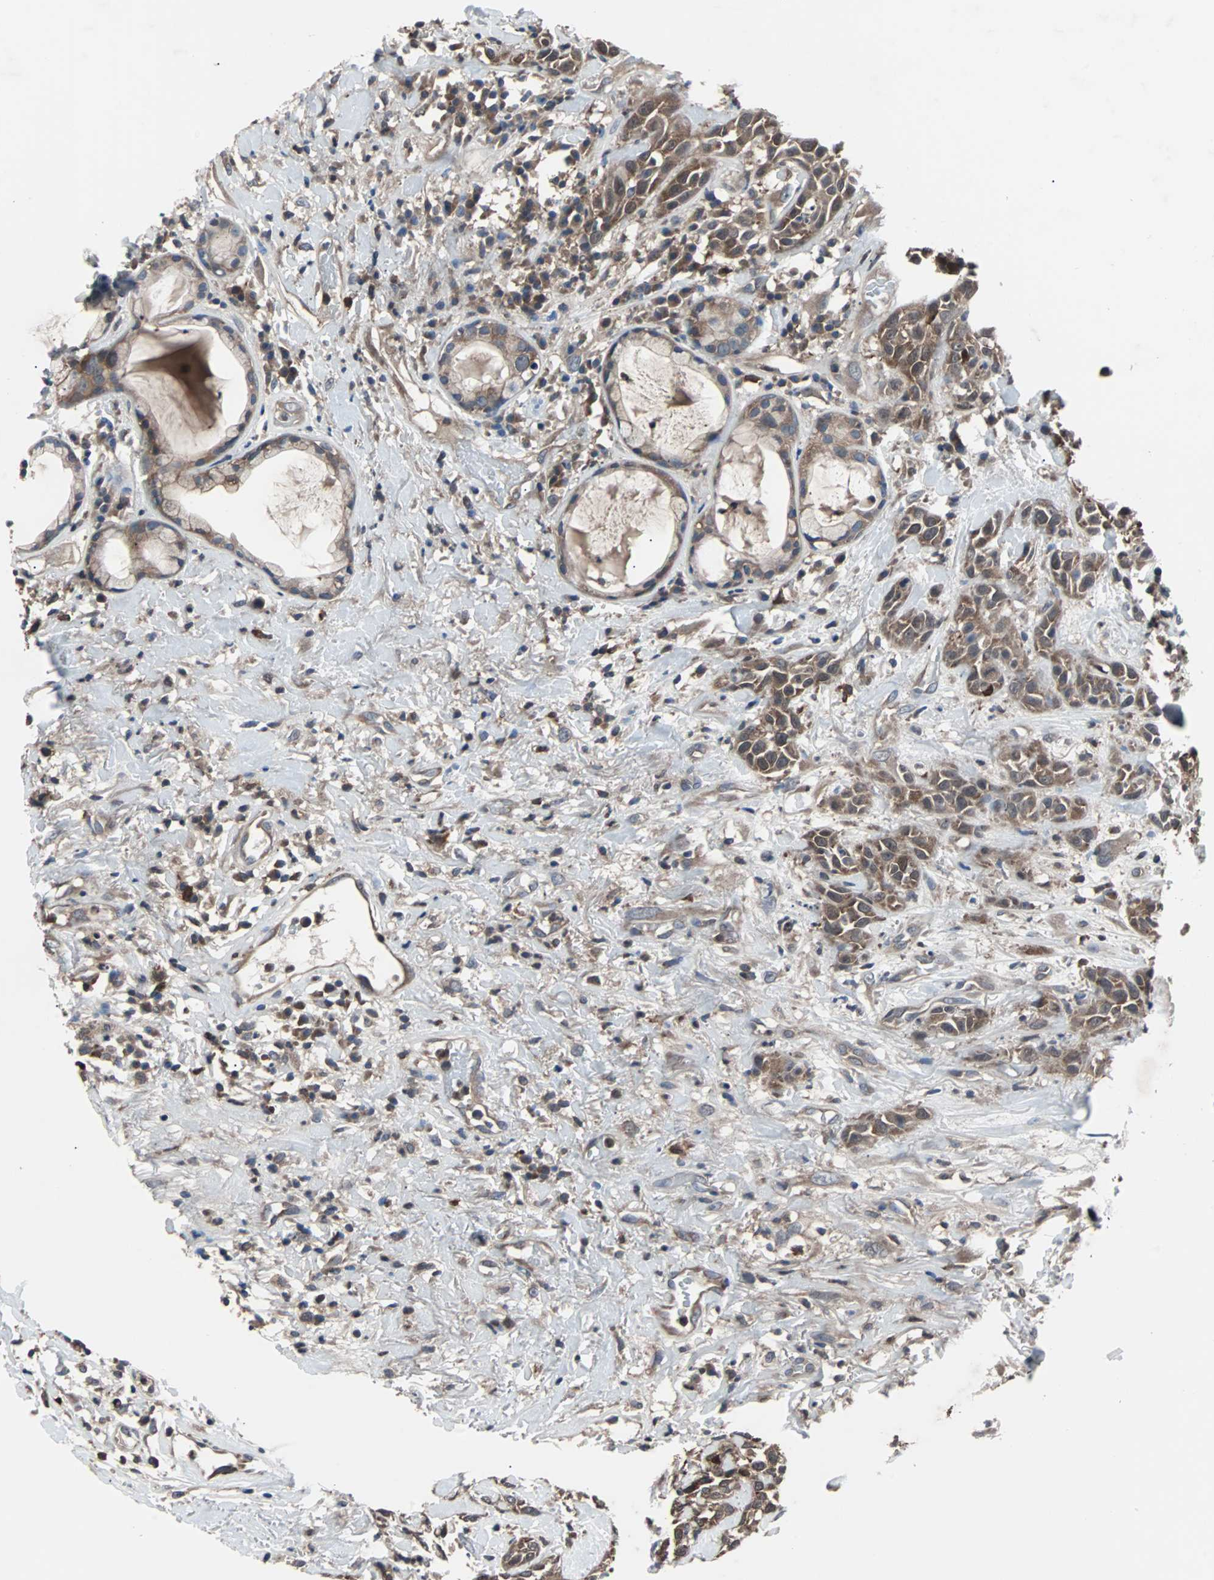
{"staining": {"intensity": "moderate", "quantity": ">75%", "location": "cytoplasmic/membranous"}, "tissue": "head and neck cancer", "cell_type": "Tumor cells", "image_type": "cancer", "snomed": [{"axis": "morphology", "description": "Squamous cell carcinoma, NOS"}, {"axis": "topography", "description": "Head-Neck"}], "caption": "Moderate cytoplasmic/membranous protein staining is appreciated in approximately >75% of tumor cells in head and neck cancer (squamous cell carcinoma). The staining was performed using DAB (3,3'-diaminobenzidine) to visualize the protein expression in brown, while the nuclei were stained in blue with hematoxylin (Magnification: 20x).", "gene": "PAK1", "patient": {"sex": "male", "age": 62}}